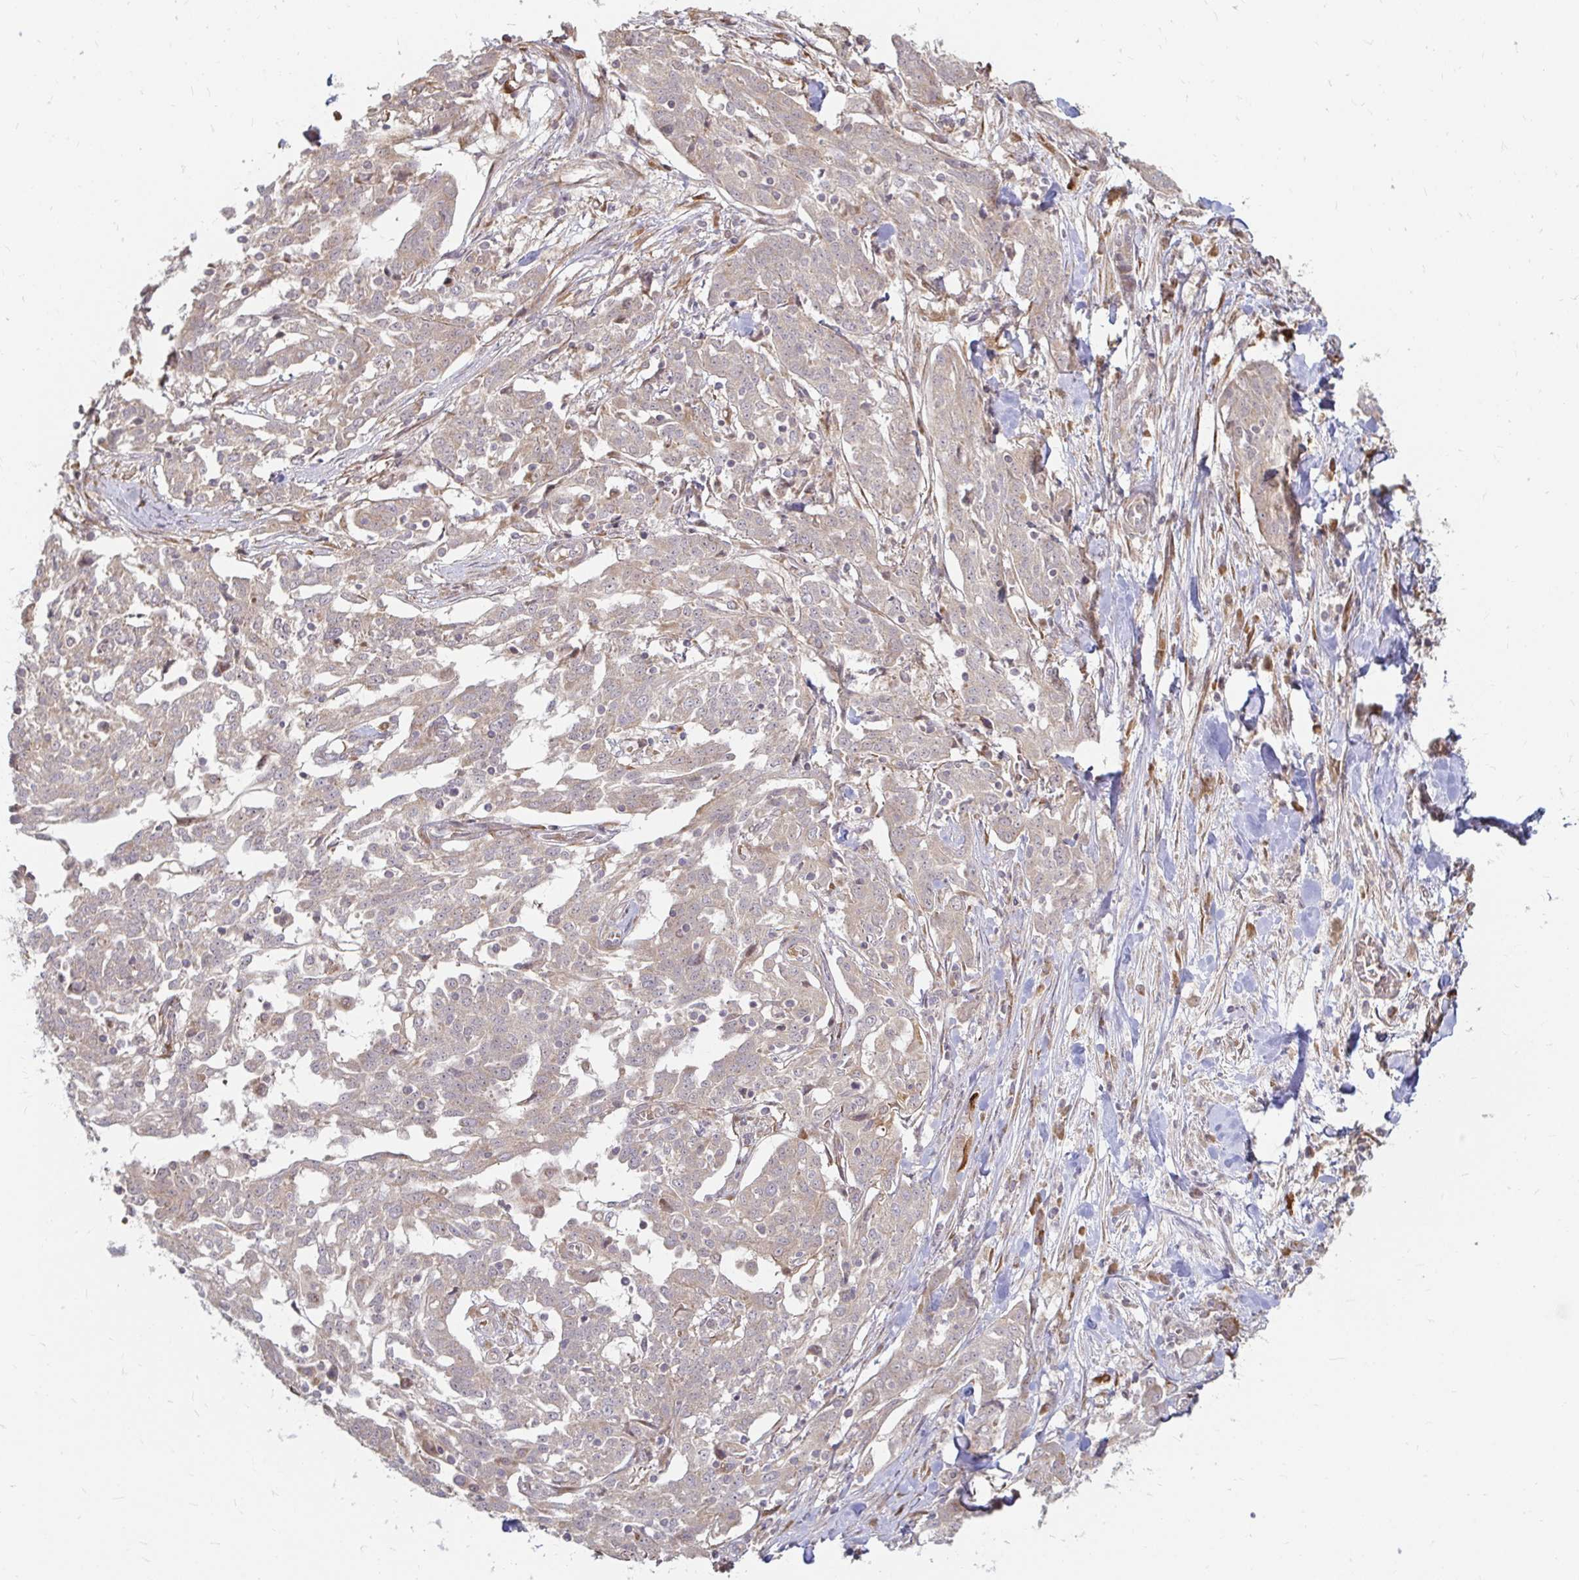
{"staining": {"intensity": "negative", "quantity": "none", "location": "none"}, "tissue": "ovarian cancer", "cell_type": "Tumor cells", "image_type": "cancer", "snomed": [{"axis": "morphology", "description": "Cystadenocarcinoma, serous, NOS"}, {"axis": "topography", "description": "Ovary"}], "caption": "IHC of ovarian serous cystadenocarcinoma demonstrates no staining in tumor cells.", "gene": "CAST", "patient": {"sex": "female", "age": 67}}